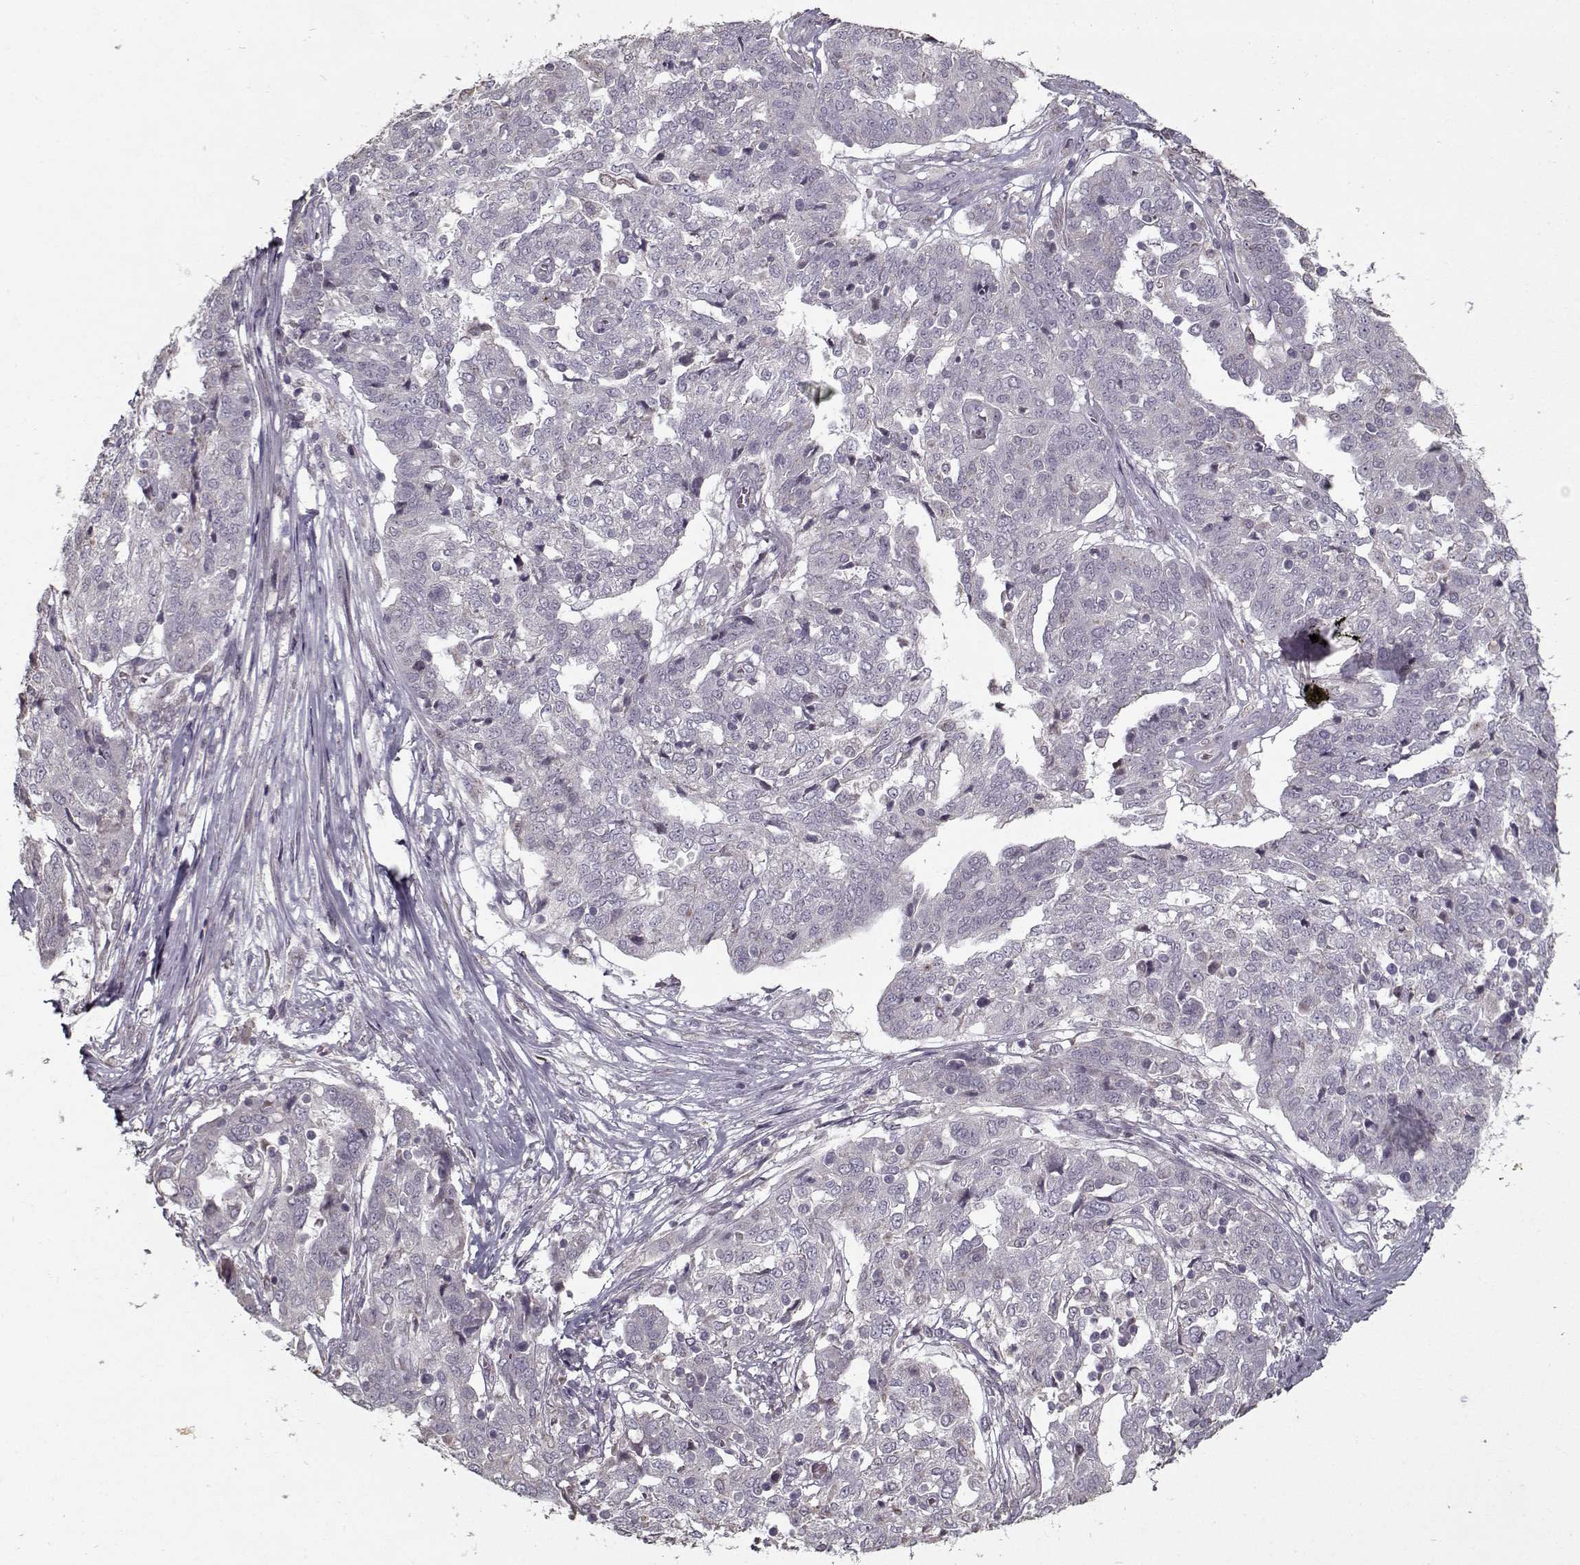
{"staining": {"intensity": "negative", "quantity": "none", "location": "none"}, "tissue": "ovarian cancer", "cell_type": "Tumor cells", "image_type": "cancer", "snomed": [{"axis": "morphology", "description": "Cystadenocarcinoma, serous, NOS"}, {"axis": "topography", "description": "Ovary"}], "caption": "Micrograph shows no significant protein staining in tumor cells of ovarian cancer (serous cystadenocarcinoma). (DAB (3,3'-diaminobenzidine) immunohistochemistry visualized using brightfield microscopy, high magnification).", "gene": "LAMA2", "patient": {"sex": "female", "age": 67}}